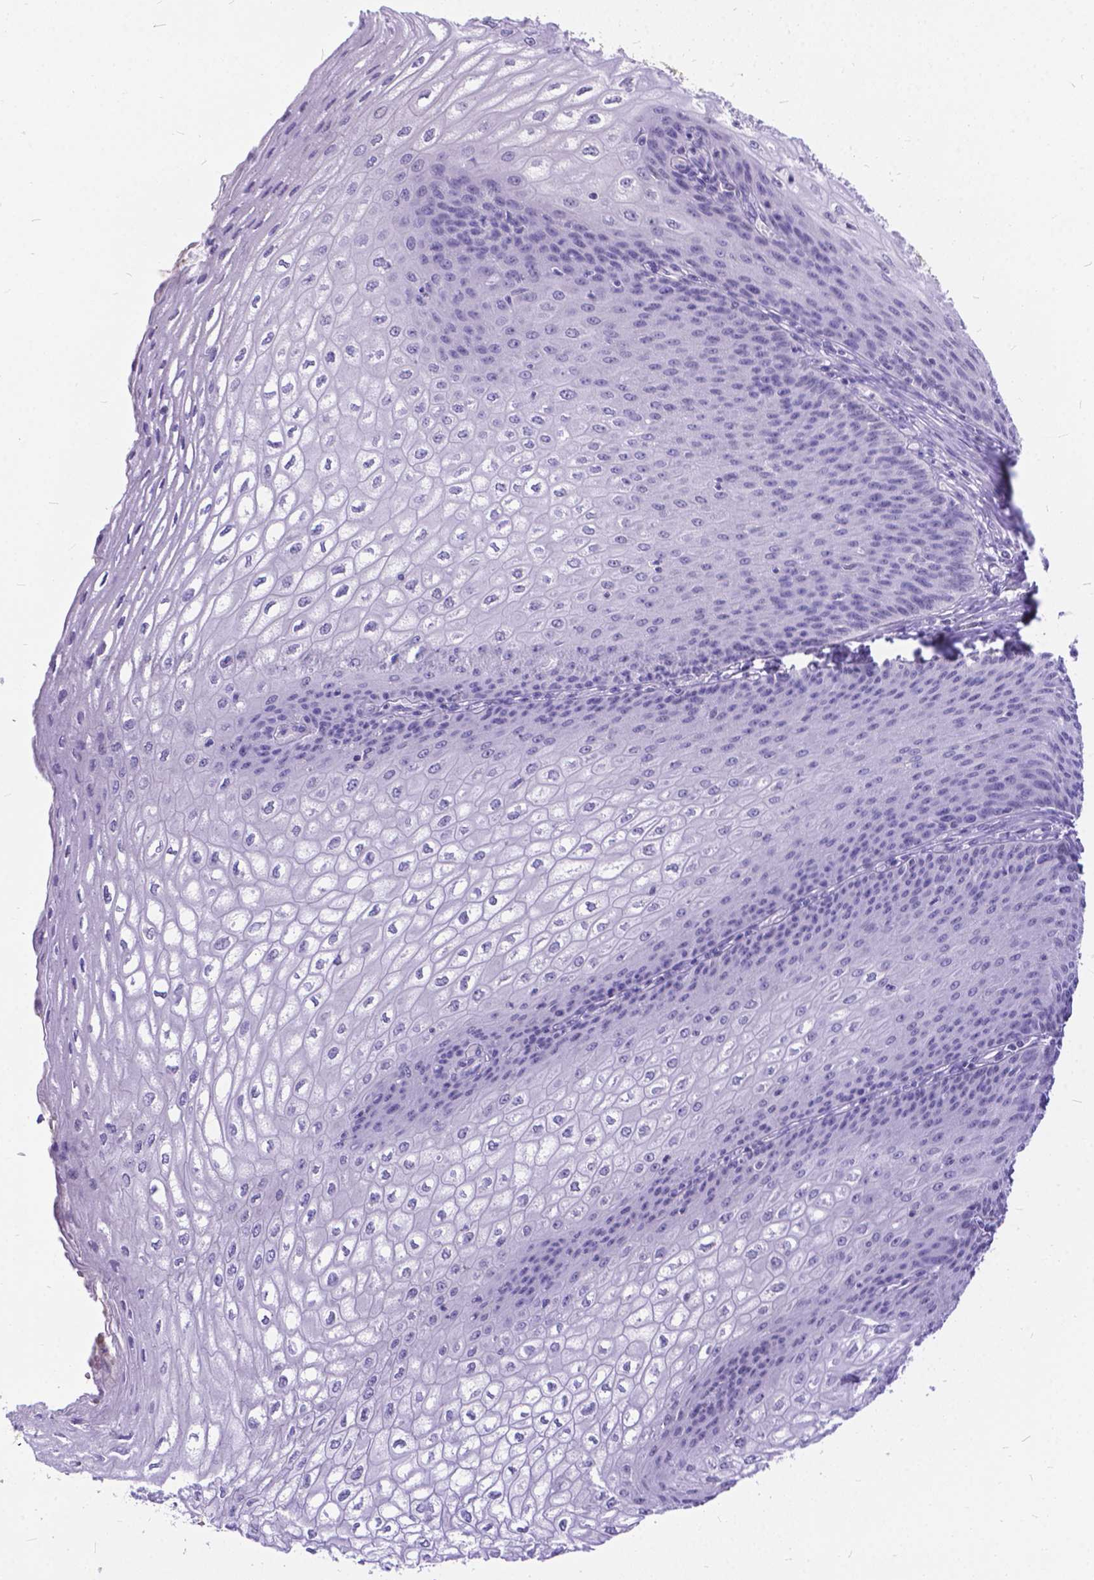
{"staining": {"intensity": "negative", "quantity": "none", "location": "none"}, "tissue": "esophagus", "cell_type": "Squamous epithelial cells", "image_type": "normal", "snomed": [{"axis": "morphology", "description": "Normal tissue, NOS"}, {"axis": "topography", "description": "Esophagus"}], "caption": "Squamous epithelial cells are negative for brown protein staining in benign esophagus. (Stains: DAB immunohistochemistry (IHC) with hematoxylin counter stain, Microscopy: brightfield microscopy at high magnification).", "gene": "TMEM169", "patient": {"sex": "male", "age": 58}}